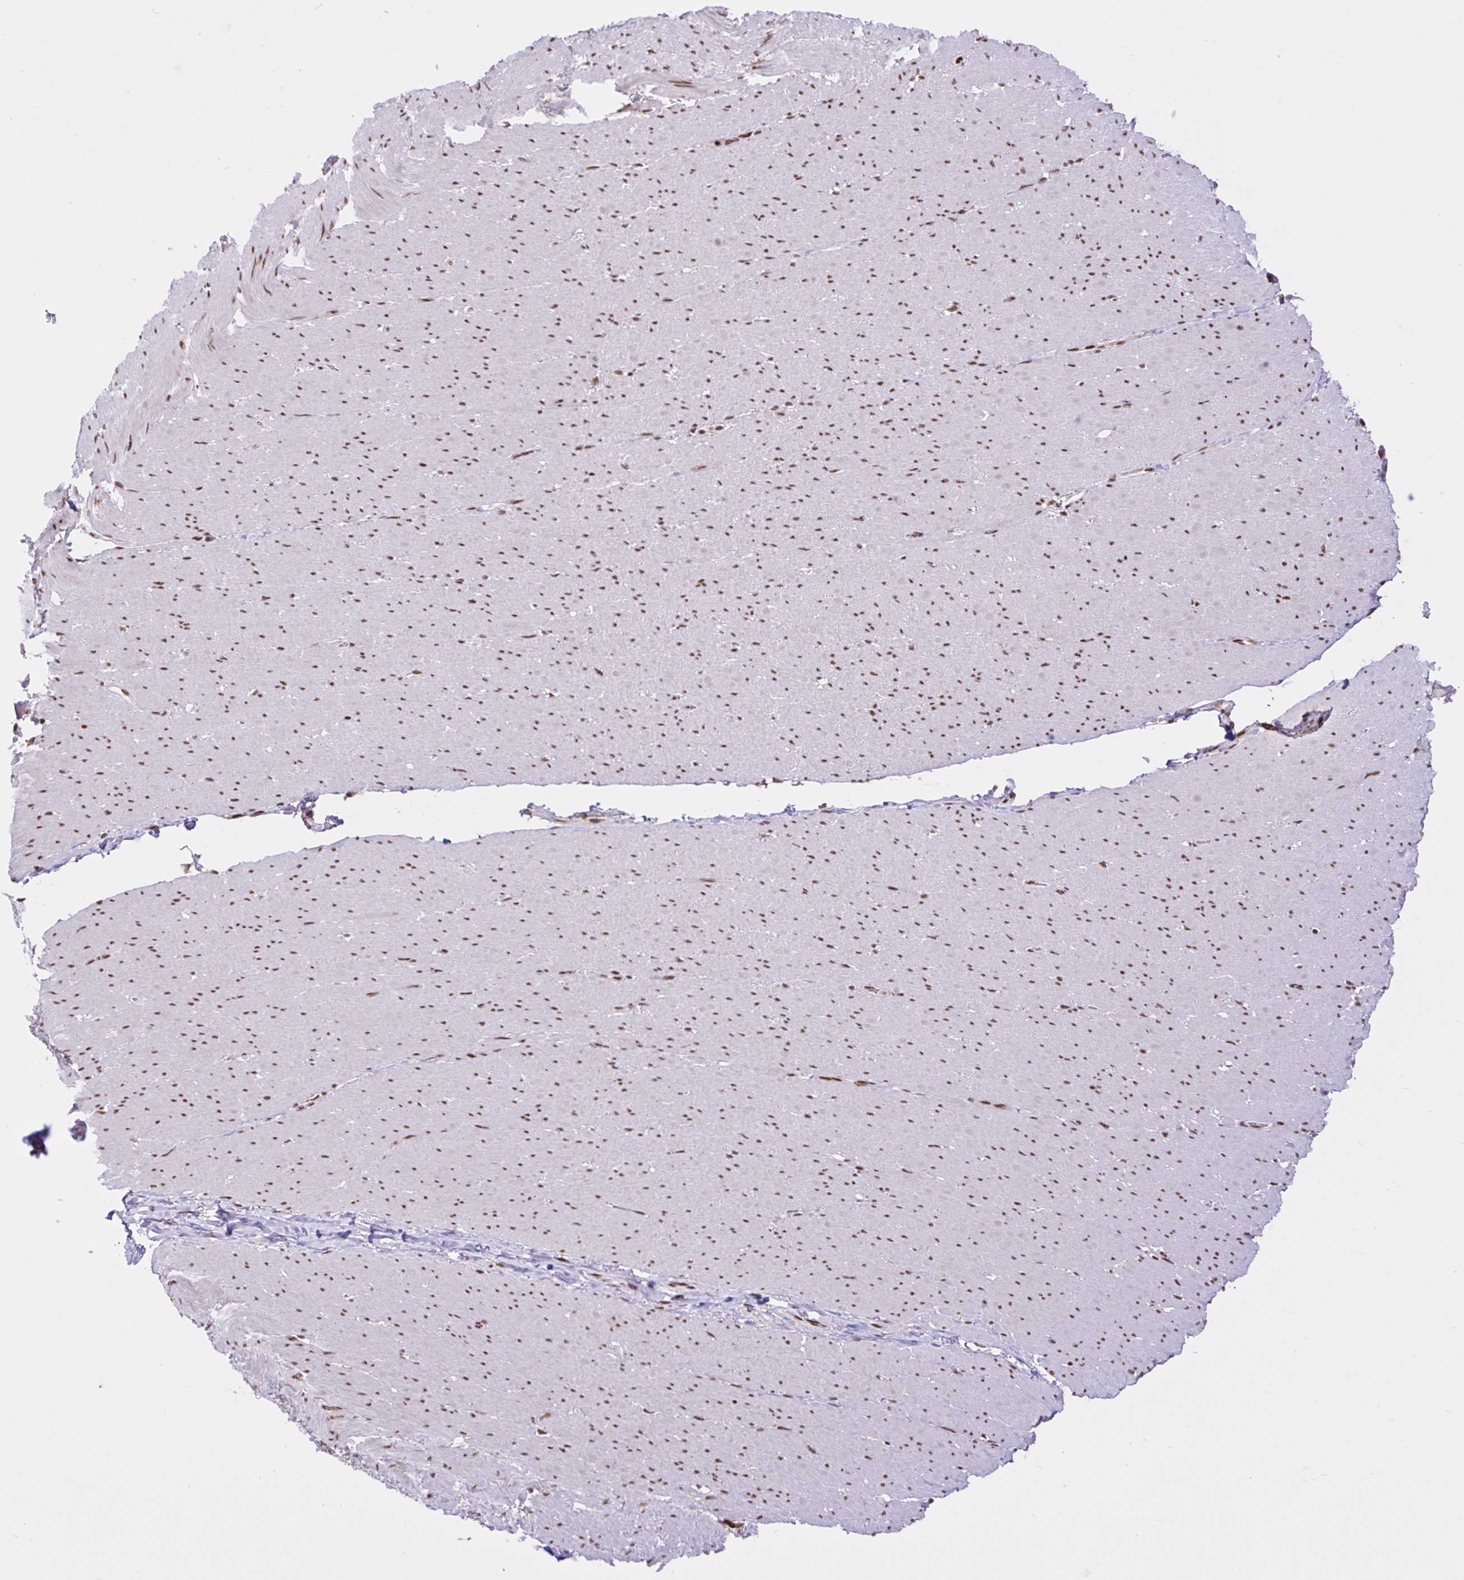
{"staining": {"intensity": "moderate", "quantity": "25%-75%", "location": "nuclear"}, "tissue": "smooth muscle", "cell_type": "Smooth muscle cells", "image_type": "normal", "snomed": [{"axis": "morphology", "description": "Normal tissue, NOS"}, {"axis": "topography", "description": "Smooth muscle"}, {"axis": "topography", "description": "Rectum"}], "caption": "Smooth muscle cells display medium levels of moderate nuclear positivity in about 25%-75% of cells in unremarkable smooth muscle.", "gene": "CCDC12", "patient": {"sex": "male", "age": 53}}